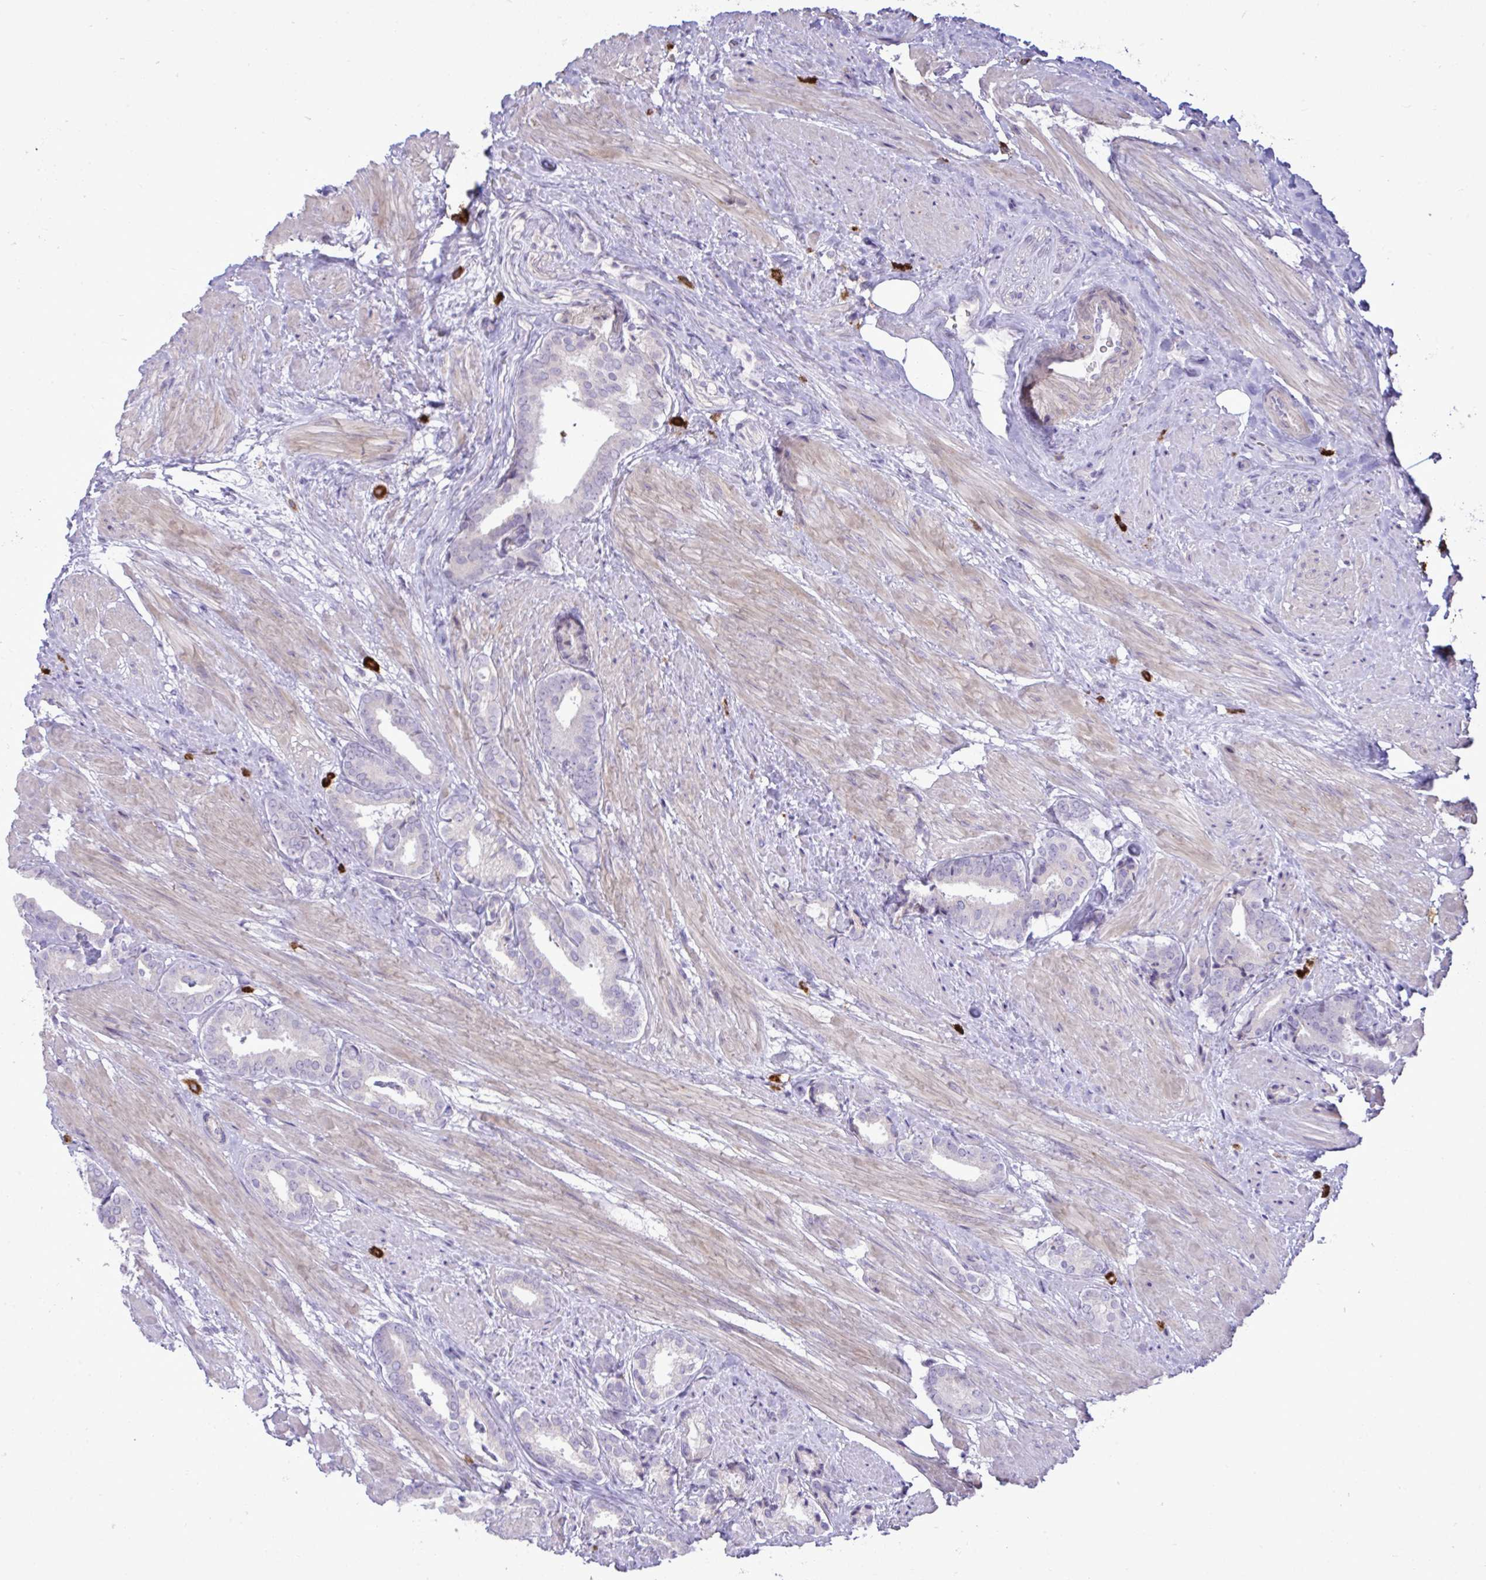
{"staining": {"intensity": "negative", "quantity": "none", "location": "none"}, "tissue": "prostate cancer", "cell_type": "Tumor cells", "image_type": "cancer", "snomed": [{"axis": "morphology", "description": "Adenocarcinoma, High grade"}, {"axis": "topography", "description": "Prostate"}], "caption": "IHC of human prostate high-grade adenocarcinoma displays no staining in tumor cells. Brightfield microscopy of immunohistochemistry stained with DAB (brown) and hematoxylin (blue), captured at high magnification.", "gene": "SPAG1", "patient": {"sex": "male", "age": 56}}